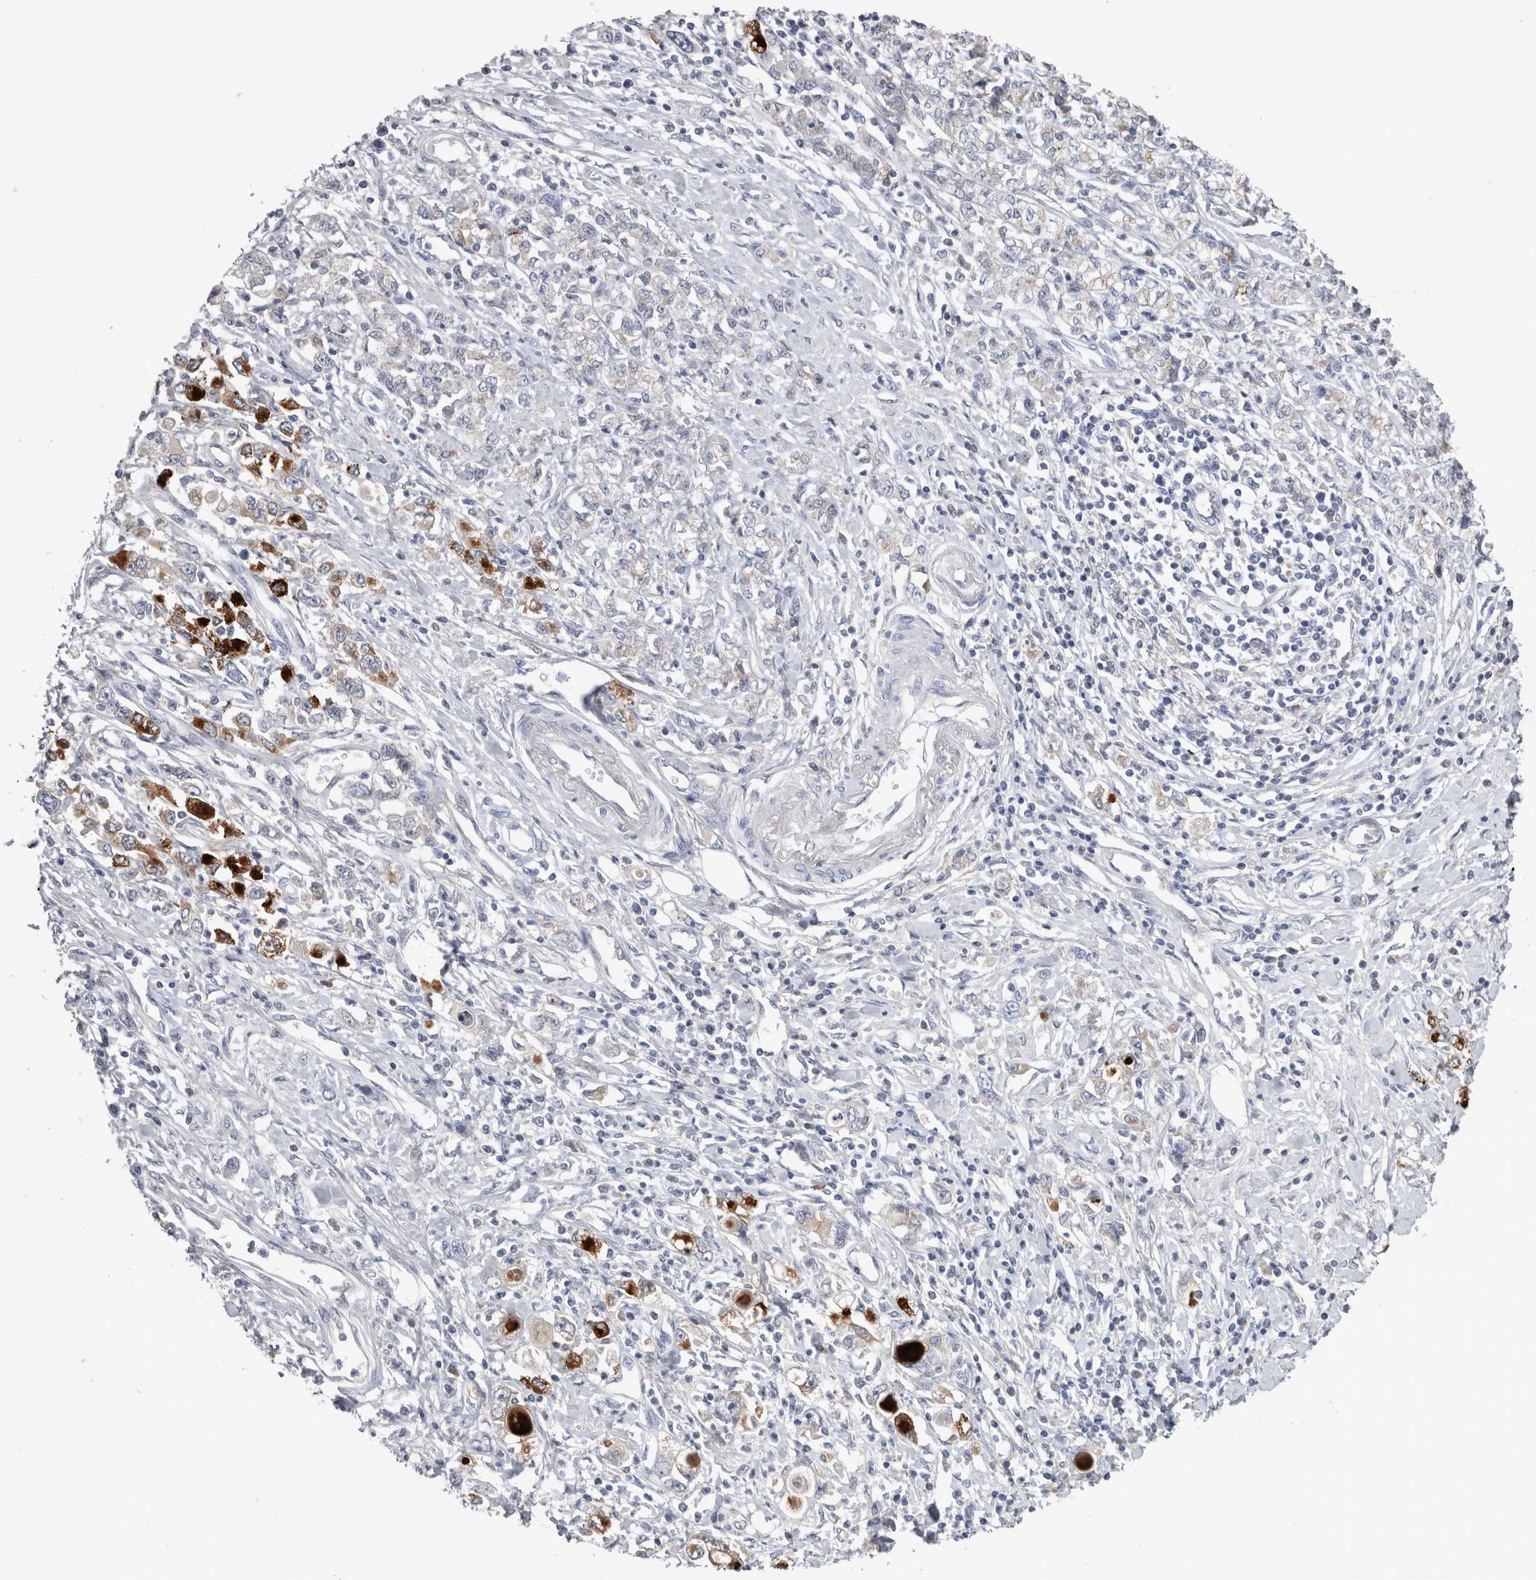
{"staining": {"intensity": "strong", "quantity": "<25%", "location": "cytoplasmic/membranous"}, "tissue": "stomach cancer", "cell_type": "Tumor cells", "image_type": "cancer", "snomed": [{"axis": "morphology", "description": "Adenocarcinoma, NOS"}, {"axis": "topography", "description": "Stomach"}], "caption": "Human stomach adenocarcinoma stained with a protein marker shows strong staining in tumor cells.", "gene": "REG1A", "patient": {"sex": "female", "age": 76}}